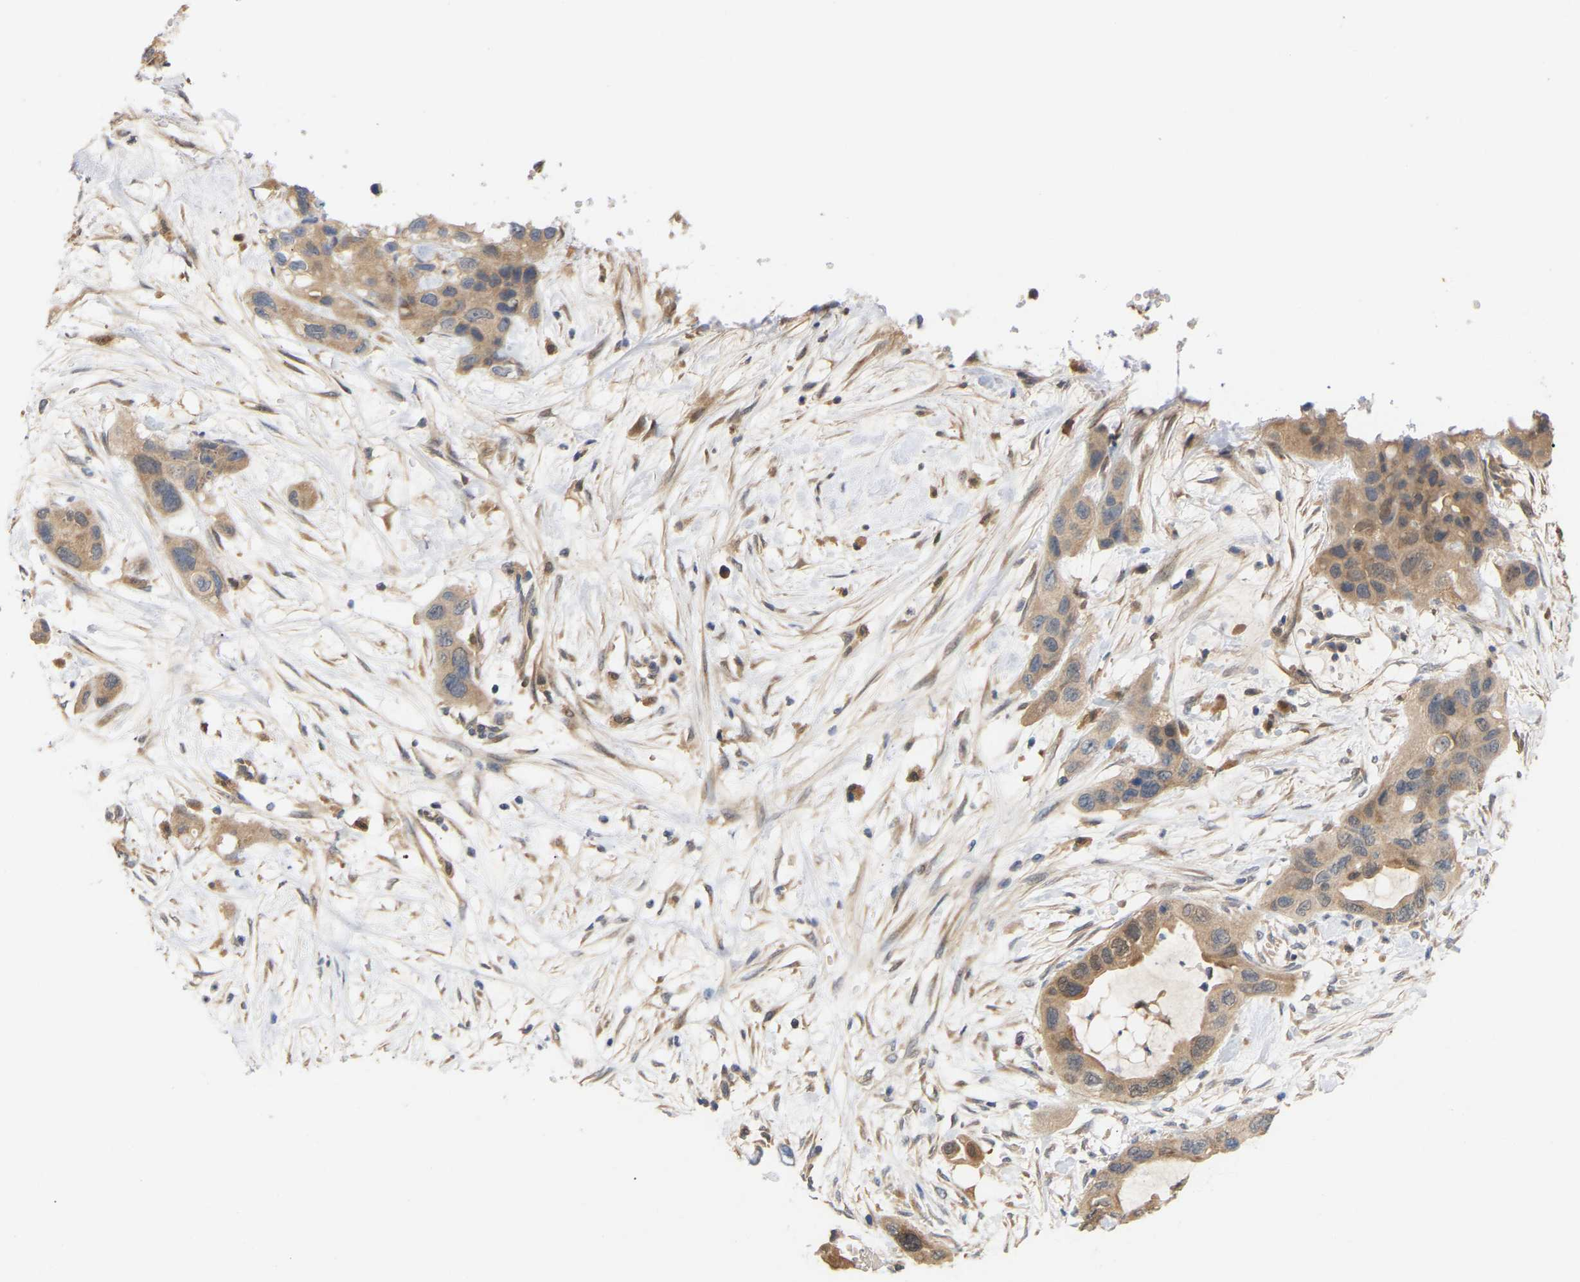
{"staining": {"intensity": "moderate", "quantity": ">75%", "location": "cytoplasmic/membranous"}, "tissue": "pancreatic cancer", "cell_type": "Tumor cells", "image_type": "cancer", "snomed": [{"axis": "morphology", "description": "Adenocarcinoma, NOS"}, {"axis": "topography", "description": "Pancreas"}], "caption": "This is an image of IHC staining of adenocarcinoma (pancreatic), which shows moderate positivity in the cytoplasmic/membranous of tumor cells.", "gene": "TPMT", "patient": {"sex": "female", "age": 71}}